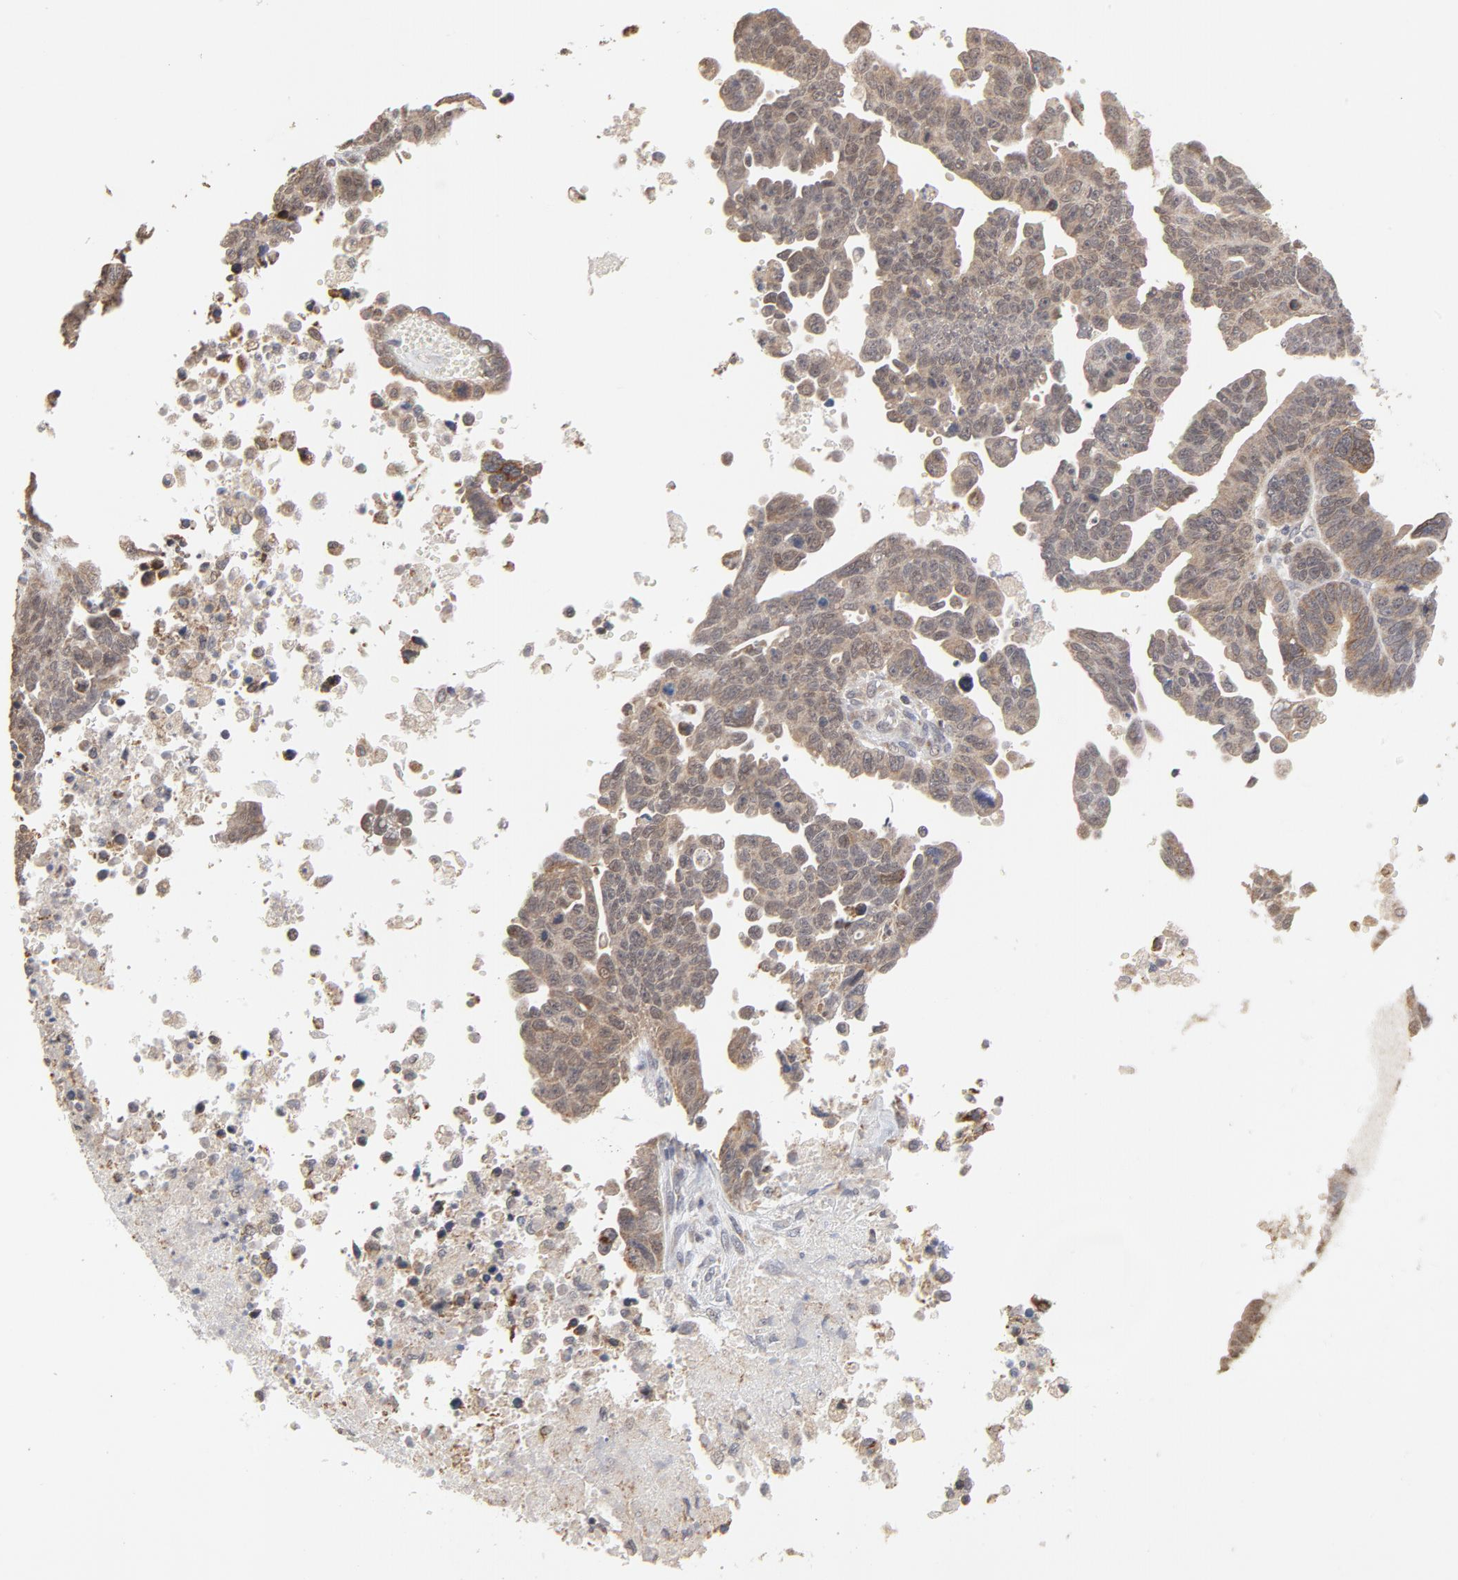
{"staining": {"intensity": "weak", "quantity": ">75%", "location": "cytoplasmic/membranous"}, "tissue": "ovarian cancer", "cell_type": "Tumor cells", "image_type": "cancer", "snomed": [{"axis": "morphology", "description": "Carcinoma, endometroid"}, {"axis": "morphology", "description": "Cystadenocarcinoma, serous, NOS"}, {"axis": "topography", "description": "Ovary"}], "caption": "IHC micrograph of neoplastic tissue: ovarian endometroid carcinoma stained using IHC demonstrates low levels of weak protein expression localized specifically in the cytoplasmic/membranous of tumor cells, appearing as a cytoplasmic/membranous brown color.", "gene": "ARIH1", "patient": {"sex": "female", "age": 45}}